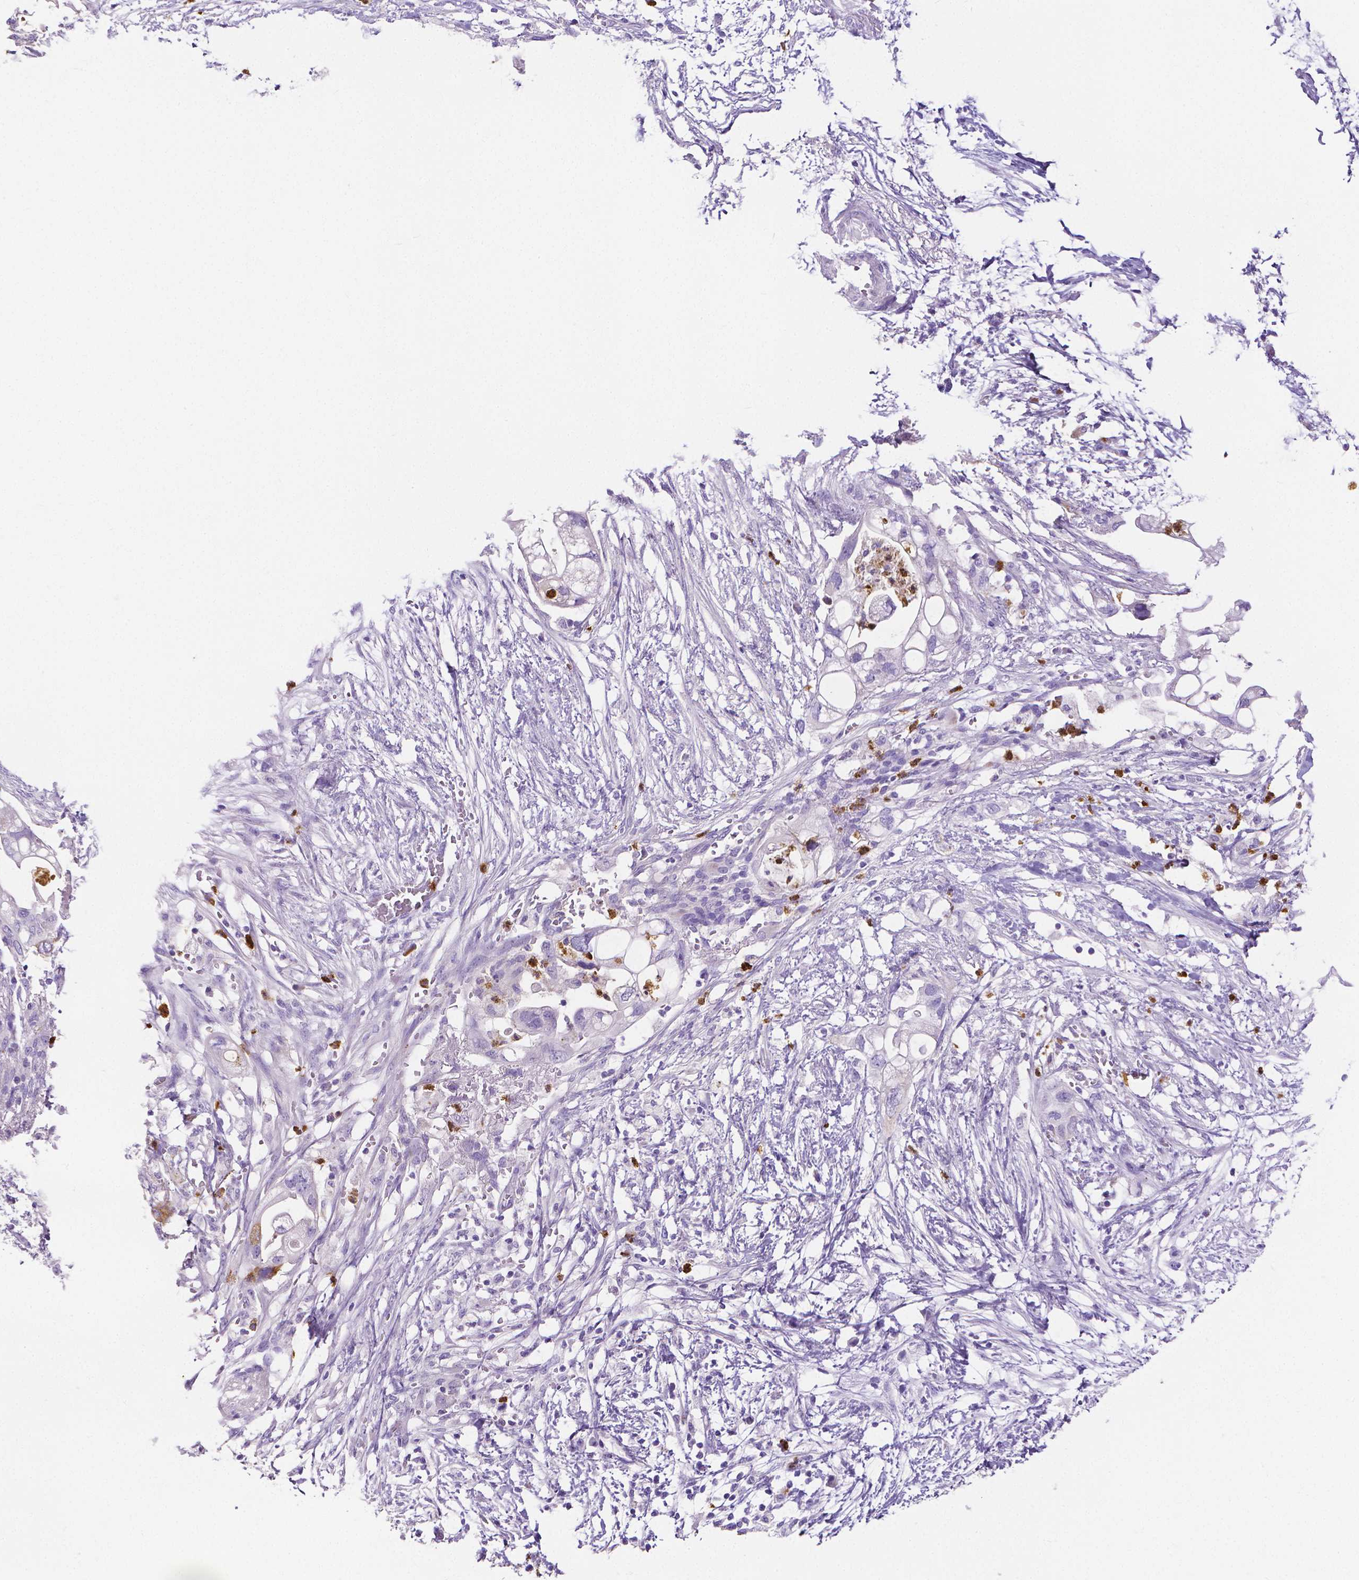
{"staining": {"intensity": "negative", "quantity": "none", "location": "none"}, "tissue": "pancreatic cancer", "cell_type": "Tumor cells", "image_type": "cancer", "snomed": [{"axis": "morphology", "description": "Adenocarcinoma, NOS"}, {"axis": "topography", "description": "Pancreas"}], "caption": "Tumor cells are negative for protein expression in human pancreatic cancer. (Immunohistochemistry (ihc), brightfield microscopy, high magnification).", "gene": "MMP9", "patient": {"sex": "female", "age": 72}}